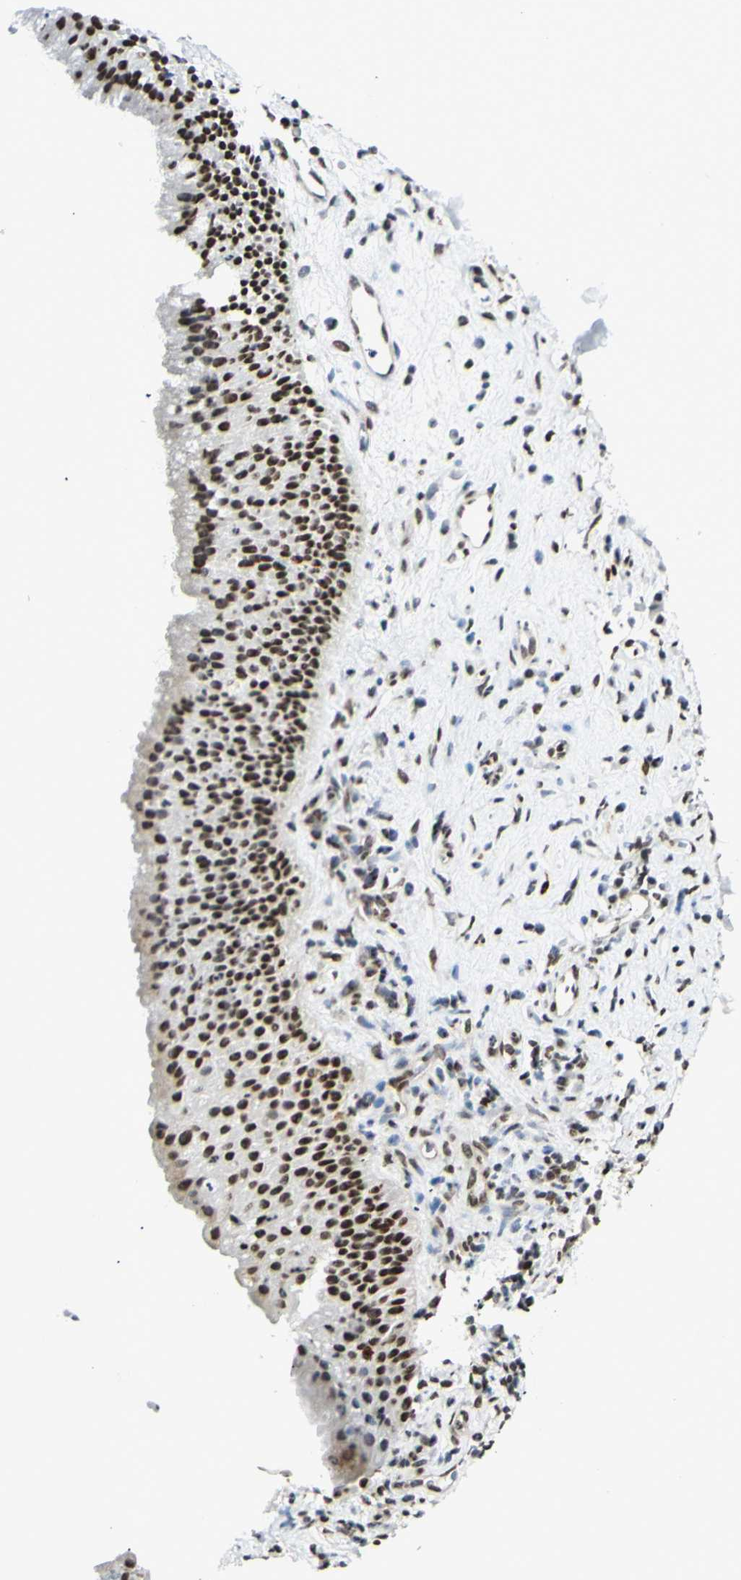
{"staining": {"intensity": "strong", "quantity": ">75%", "location": "nuclear"}, "tissue": "nasopharynx", "cell_type": "Respiratory epithelial cells", "image_type": "normal", "snomed": [{"axis": "morphology", "description": "Normal tissue, NOS"}, {"axis": "topography", "description": "Nasopharynx"}], "caption": "Immunohistochemistry (IHC) image of benign nasopharynx stained for a protein (brown), which shows high levels of strong nuclear positivity in approximately >75% of respiratory epithelial cells.", "gene": "ZMYM6", "patient": {"sex": "female", "age": 51}}